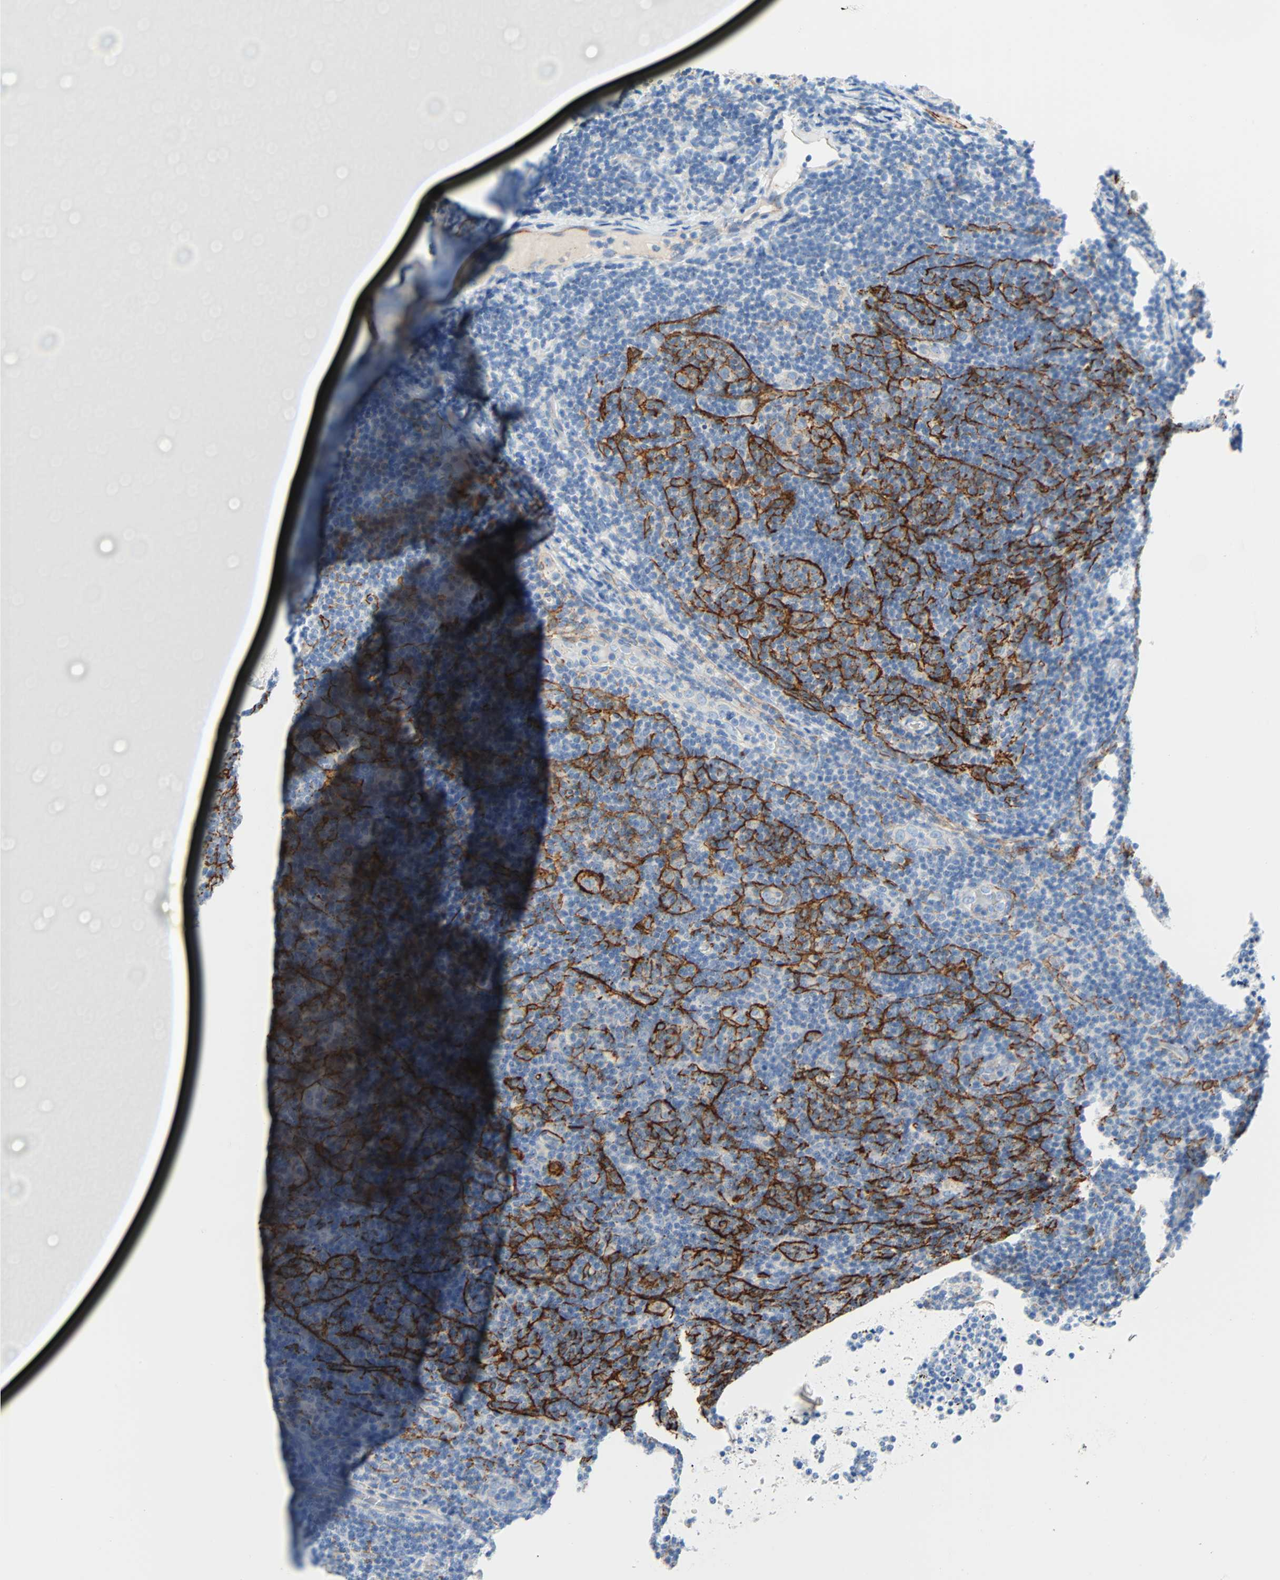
{"staining": {"intensity": "negative", "quantity": "none", "location": "none"}, "tissue": "lymphoma", "cell_type": "Tumor cells", "image_type": "cancer", "snomed": [{"axis": "morphology", "description": "Malignant lymphoma, non-Hodgkin's type, Low grade"}, {"axis": "topography", "description": "Lymph node"}], "caption": "An IHC photomicrograph of malignant lymphoma, non-Hodgkin's type (low-grade) is shown. There is no staining in tumor cells of malignant lymphoma, non-Hodgkin's type (low-grade).", "gene": "PDPN", "patient": {"sex": "male", "age": 83}}